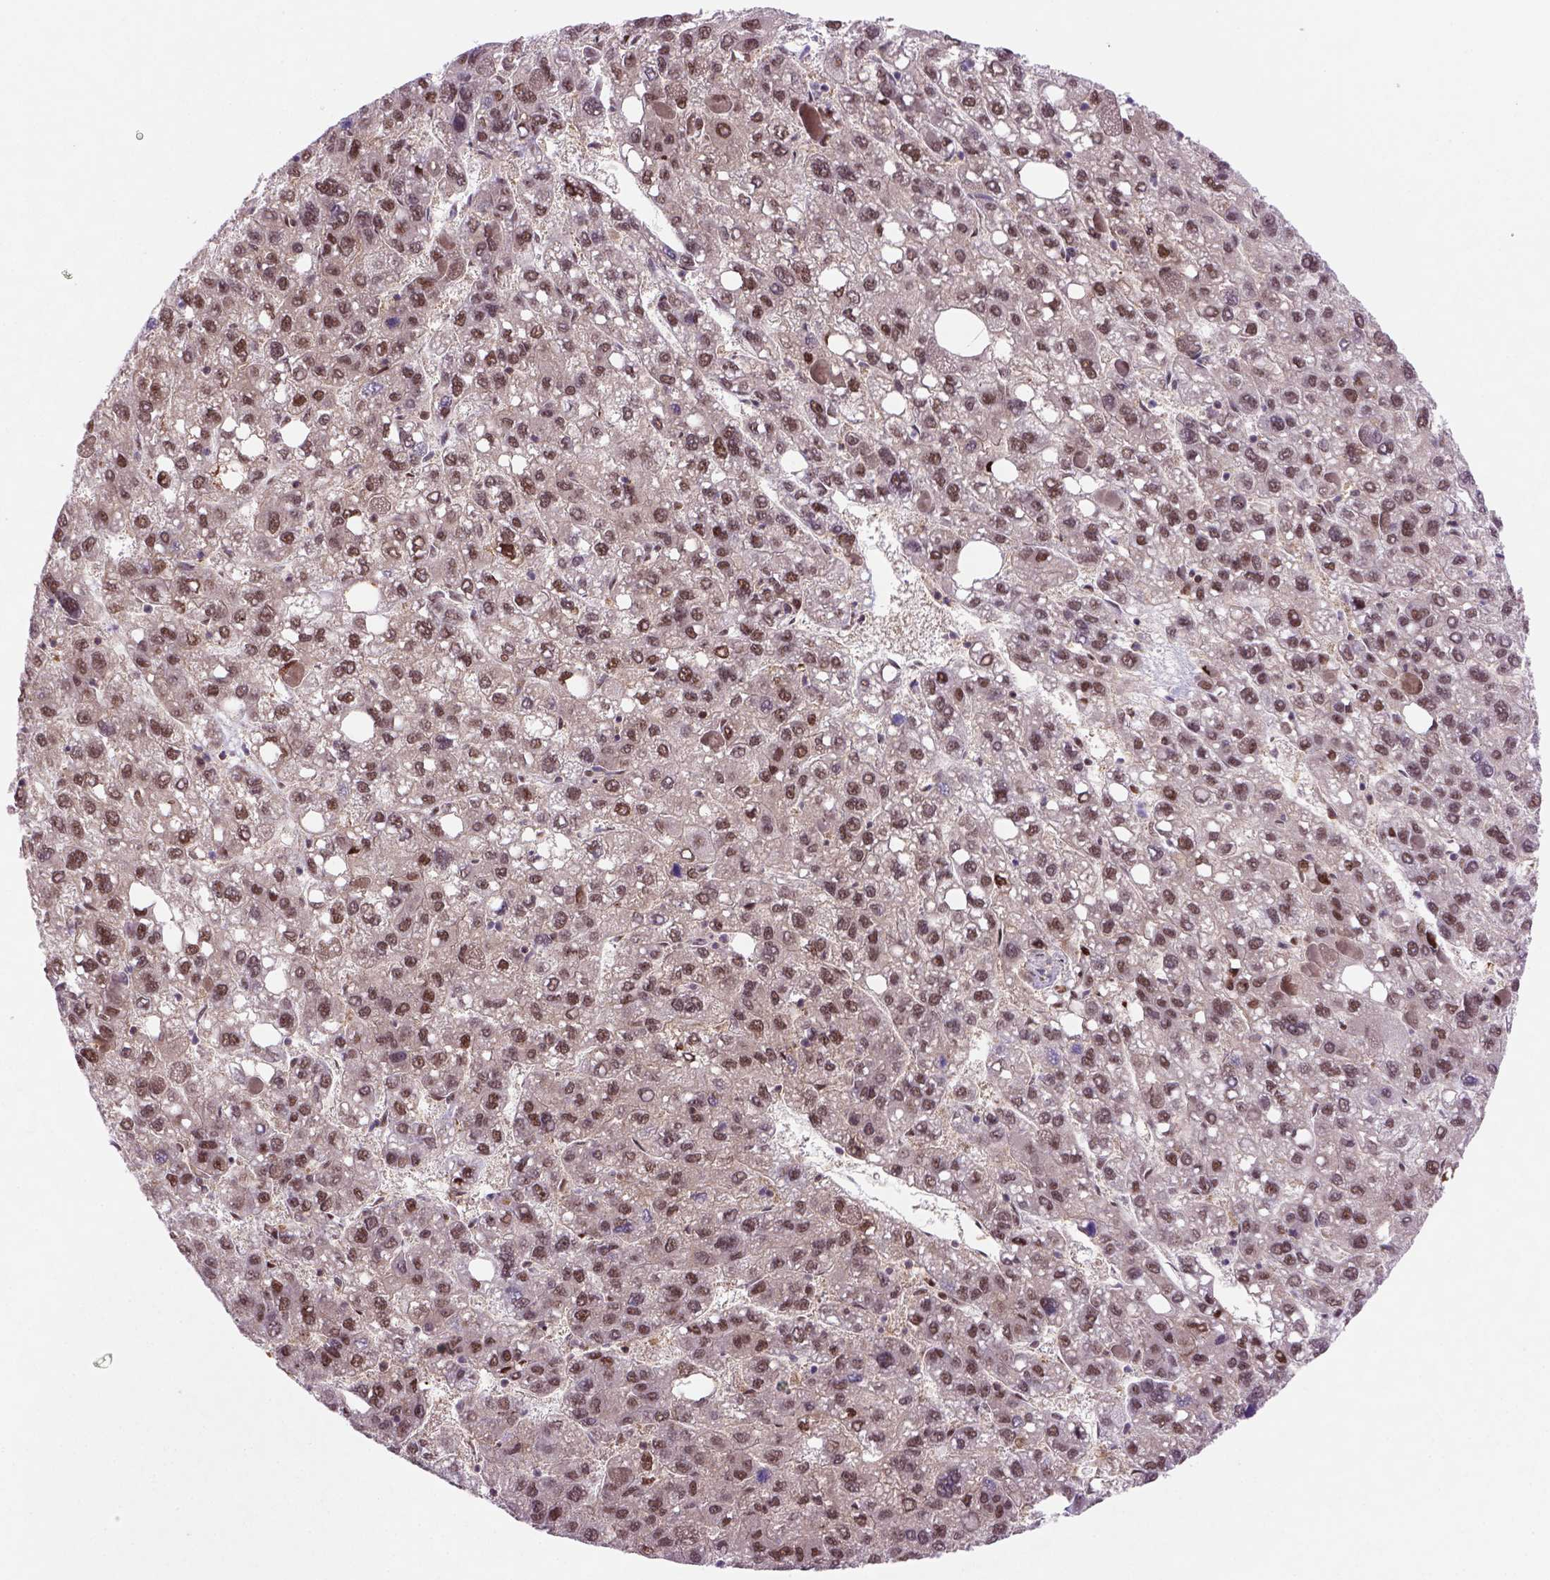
{"staining": {"intensity": "strong", "quantity": ">75%", "location": "cytoplasmic/membranous,nuclear"}, "tissue": "liver cancer", "cell_type": "Tumor cells", "image_type": "cancer", "snomed": [{"axis": "morphology", "description": "Carcinoma, Hepatocellular, NOS"}, {"axis": "topography", "description": "Liver"}], "caption": "A histopathology image of human liver cancer (hepatocellular carcinoma) stained for a protein reveals strong cytoplasmic/membranous and nuclear brown staining in tumor cells.", "gene": "PSMC2", "patient": {"sex": "female", "age": 82}}